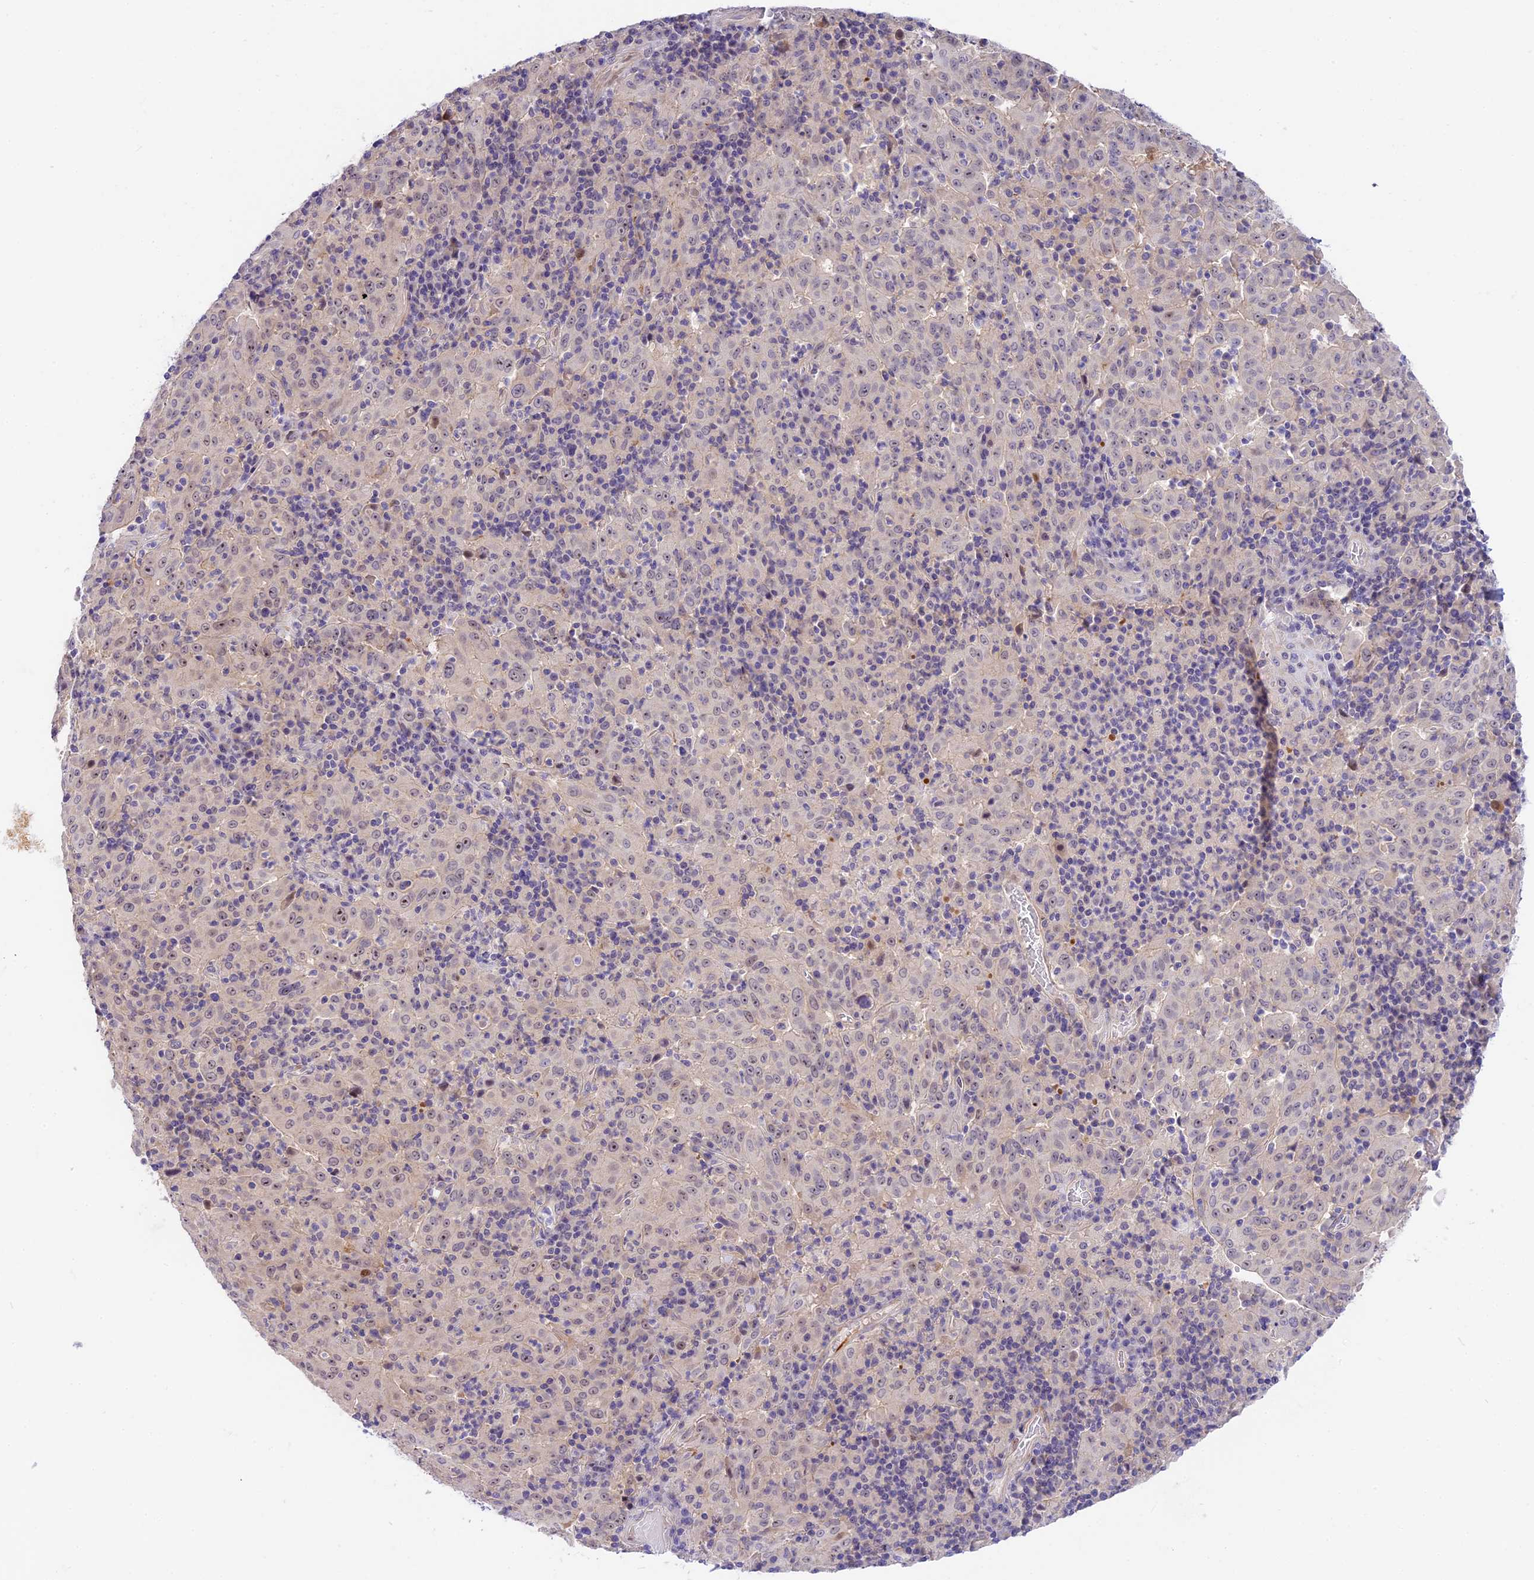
{"staining": {"intensity": "moderate", "quantity": "25%-75%", "location": "nuclear"}, "tissue": "pancreatic cancer", "cell_type": "Tumor cells", "image_type": "cancer", "snomed": [{"axis": "morphology", "description": "Adenocarcinoma, NOS"}, {"axis": "topography", "description": "Pancreas"}], "caption": "Protein staining of pancreatic adenocarcinoma tissue displays moderate nuclear positivity in approximately 25%-75% of tumor cells.", "gene": "MIDN", "patient": {"sex": "male", "age": 63}}